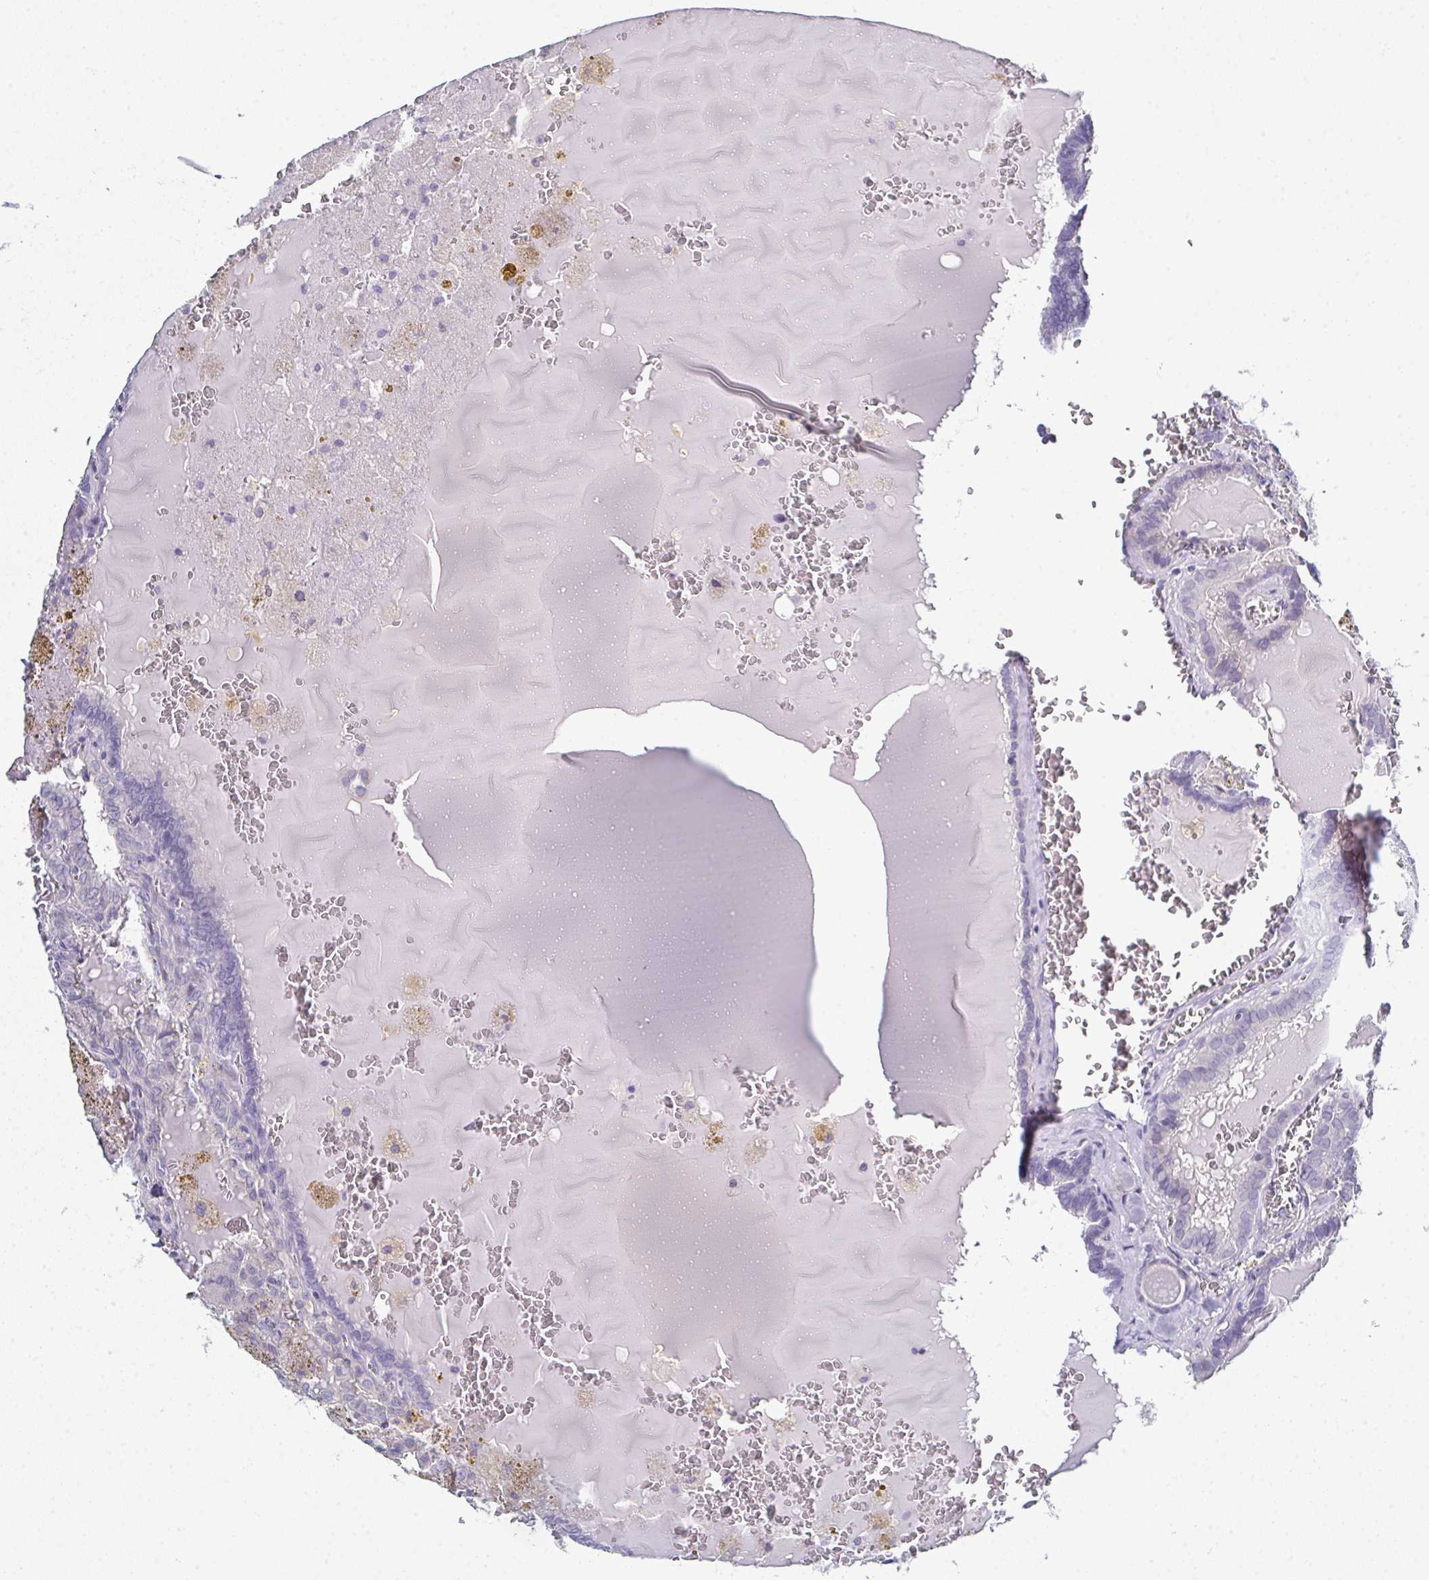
{"staining": {"intensity": "negative", "quantity": "none", "location": "none"}, "tissue": "thyroid cancer", "cell_type": "Tumor cells", "image_type": "cancer", "snomed": [{"axis": "morphology", "description": "Papillary adenocarcinoma, NOS"}, {"axis": "topography", "description": "Thyroid gland"}], "caption": "This is a photomicrograph of immunohistochemistry staining of thyroid cancer (papillary adenocarcinoma), which shows no staining in tumor cells. (DAB IHC visualized using brightfield microscopy, high magnification).", "gene": "CFAP97D1", "patient": {"sex": "female", "age": 39}}